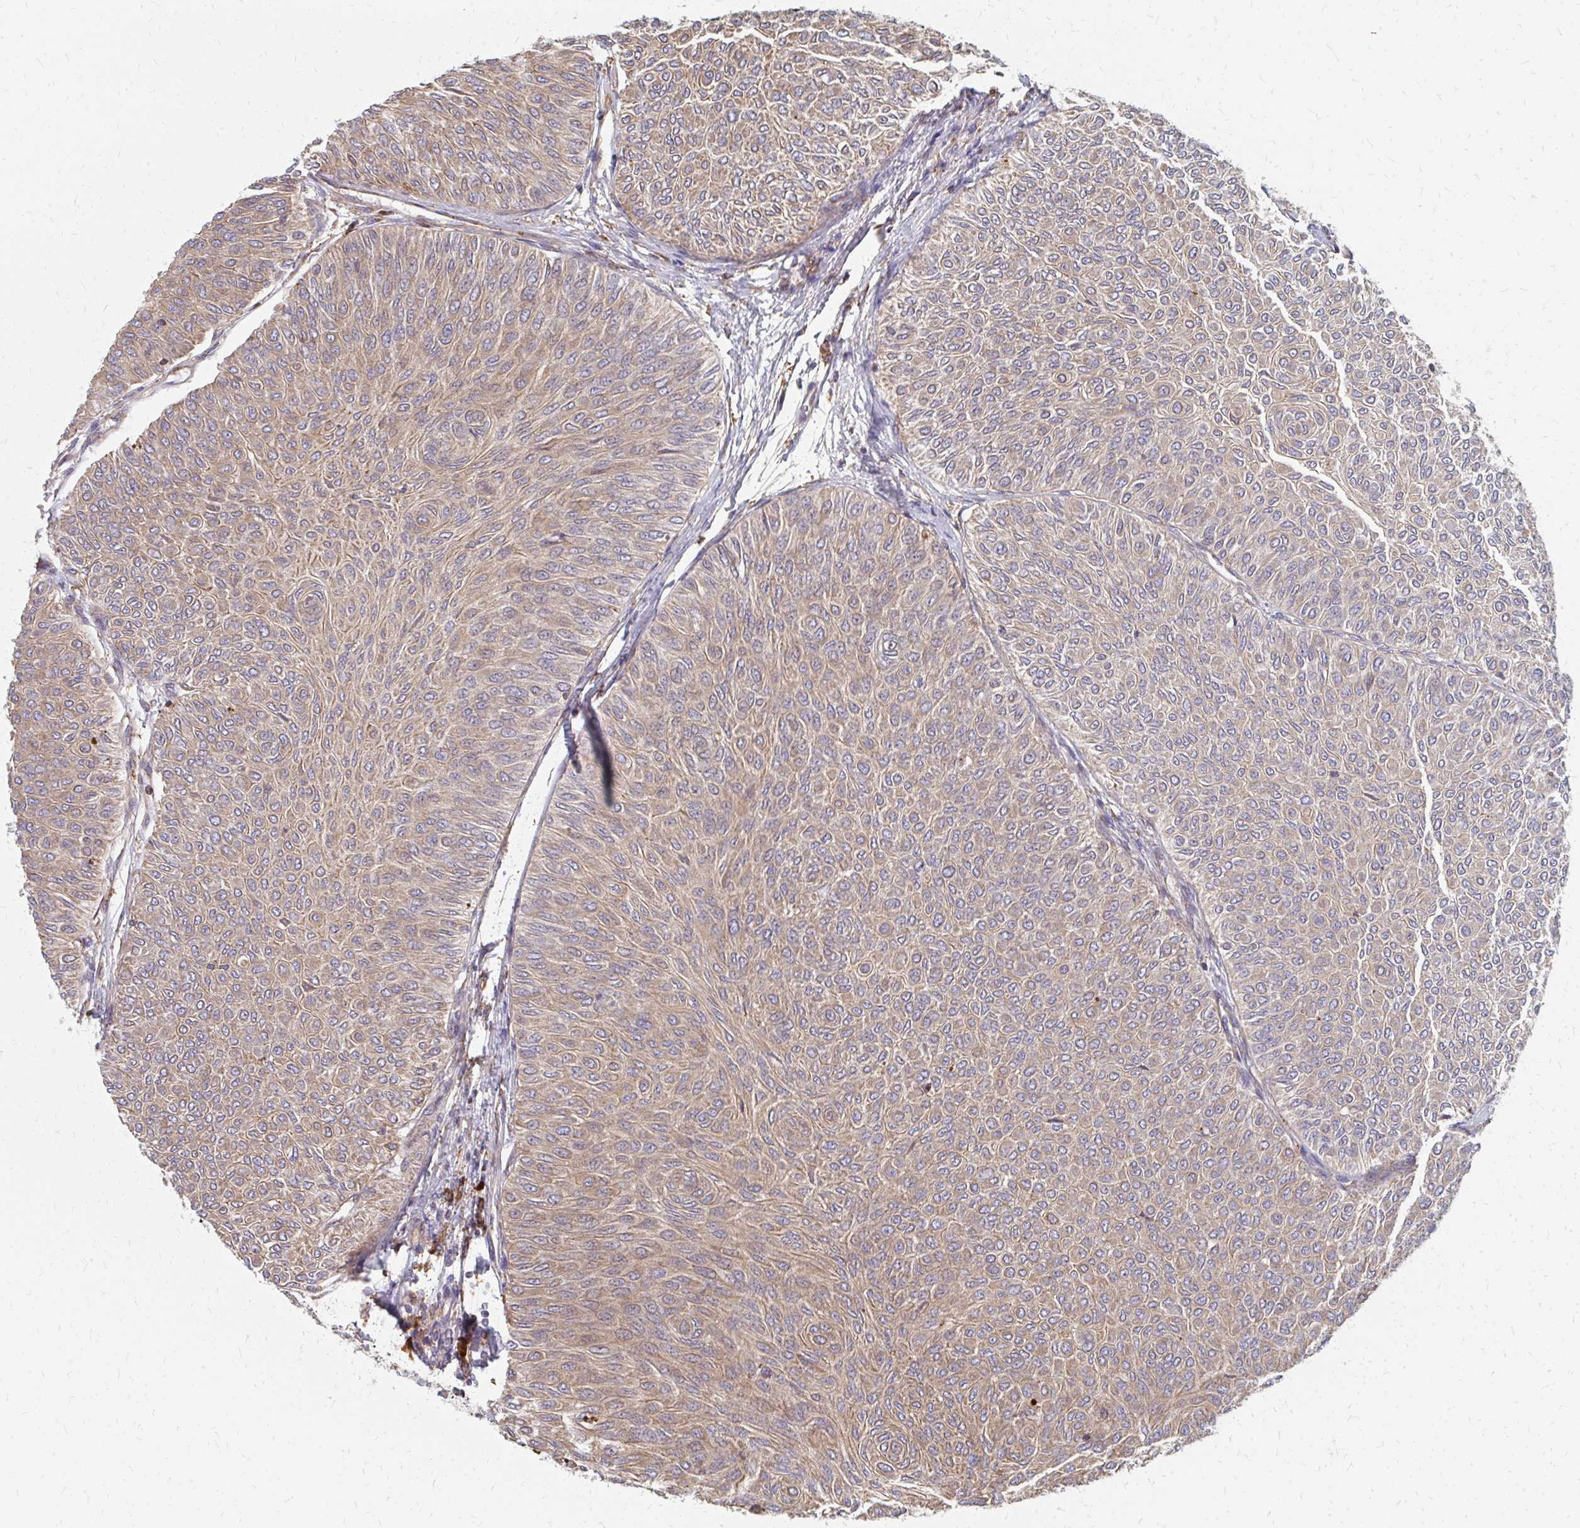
{"staining": {"intensity": "moderate", "quantity": "25%-75%", "location": "cytoplasmic/membranous"}, "tissue": "urothelial cancer", "cell_type": "Tumor cells", "image_type": "cancer", "snomed": [{"axis": "morphology", "description": "Urothelial carcinoma, Low grade"}, {"axis": "topography", "description": "Urinary bladder"}], "caption": "Urothelial carcinoma (low-grade) stained for a protein (brown) reveals moderate cytoplasmic/membranous positive staining in about 25%-75% of tumor cells.", "gene": "PPP1R13L", "patient": {"sex": "male", "age": 78}}